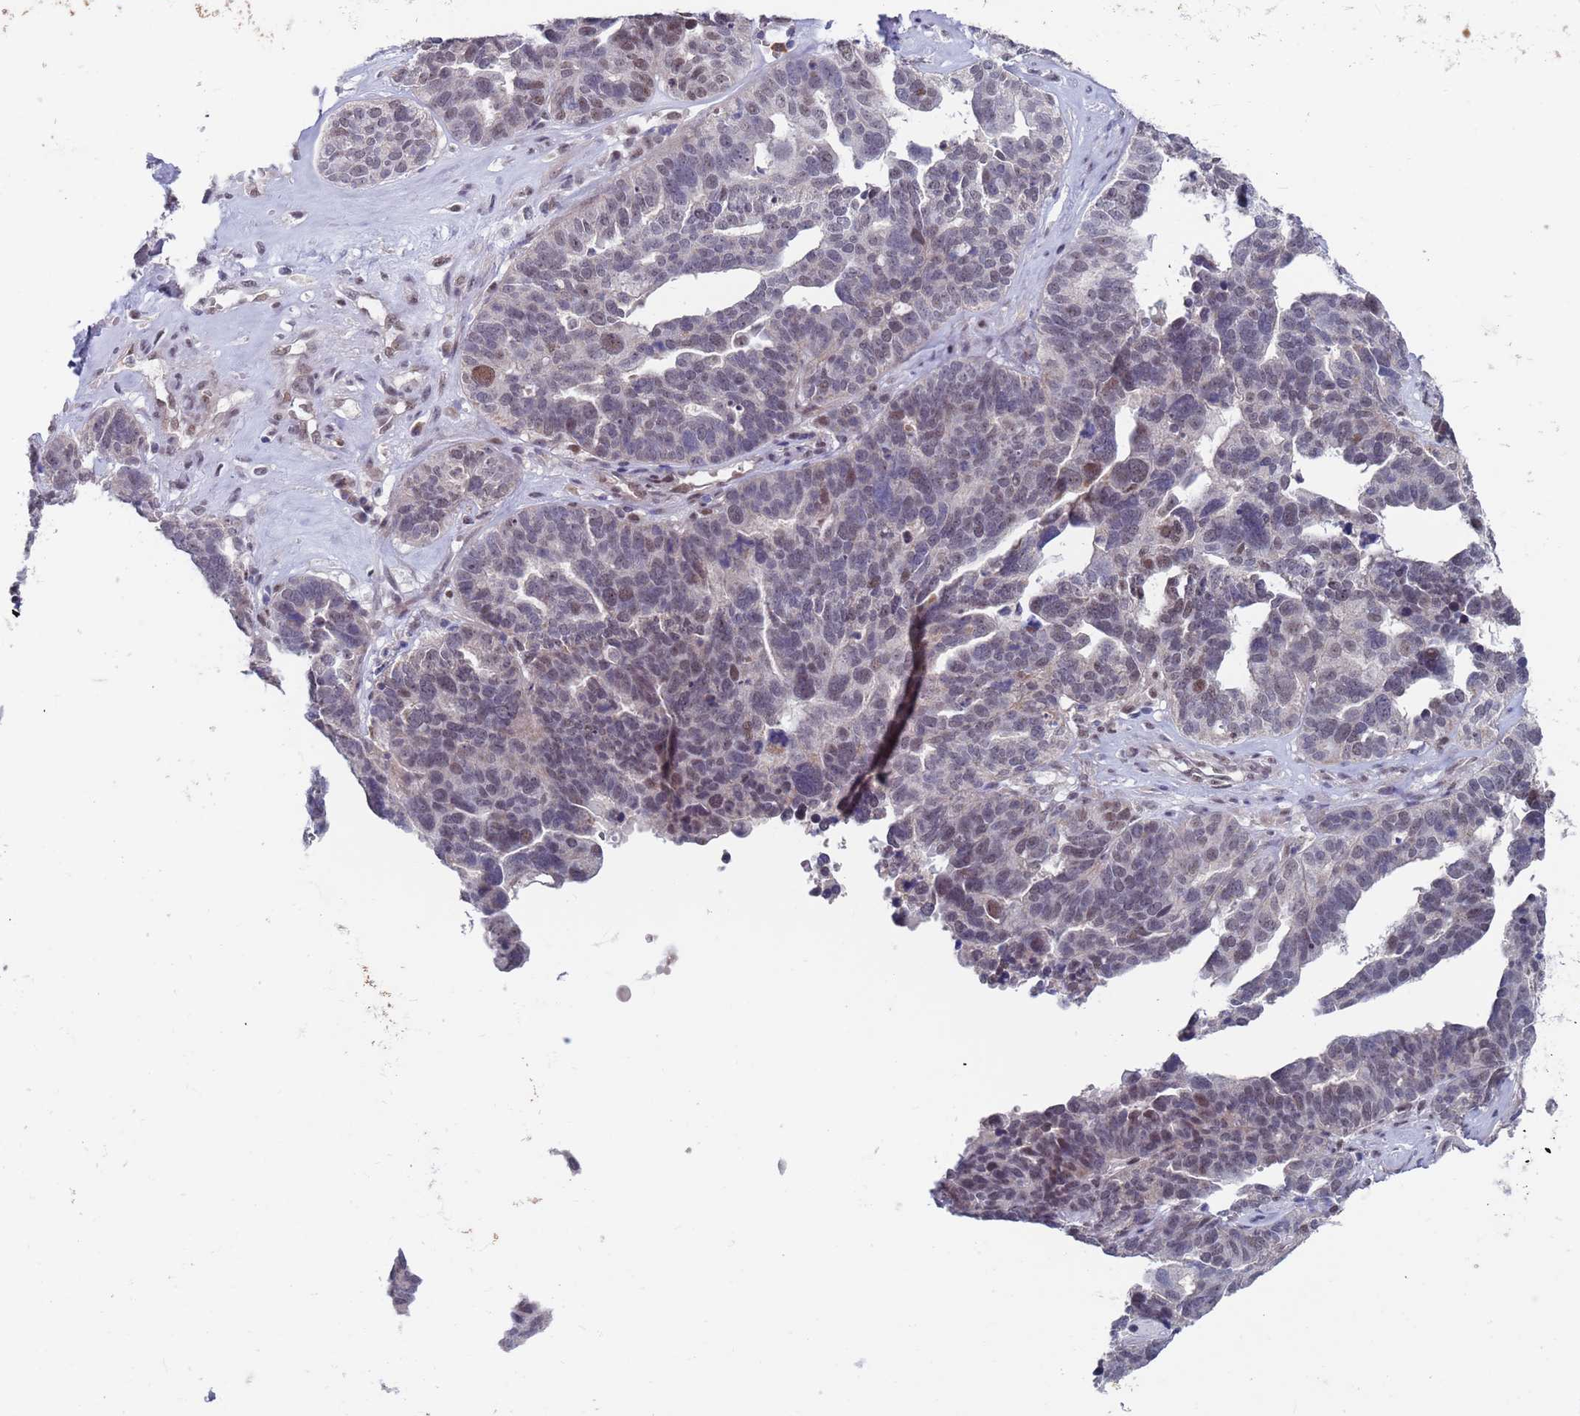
{"staining": {"intensity": "weak", "quantity": "<25%", "location": "nuclear"}, "tissue": "ovarian cancer", "cell_type": "Tumor cells", "image_type": "cancer", "snomed": [{"axis": "morphology", "description": "Cystadenocarcinoma, serous, NOS"}, {"axis": "topography", "description": "Ovary"}], "caption": "DAB immunohistochemical staining of human serous cystadenocarcinoma (ovarian) demonstrates no significant staining in tumor cells.", "gene": "RPP25", "patient": {"sex": "female", "age": 59}}